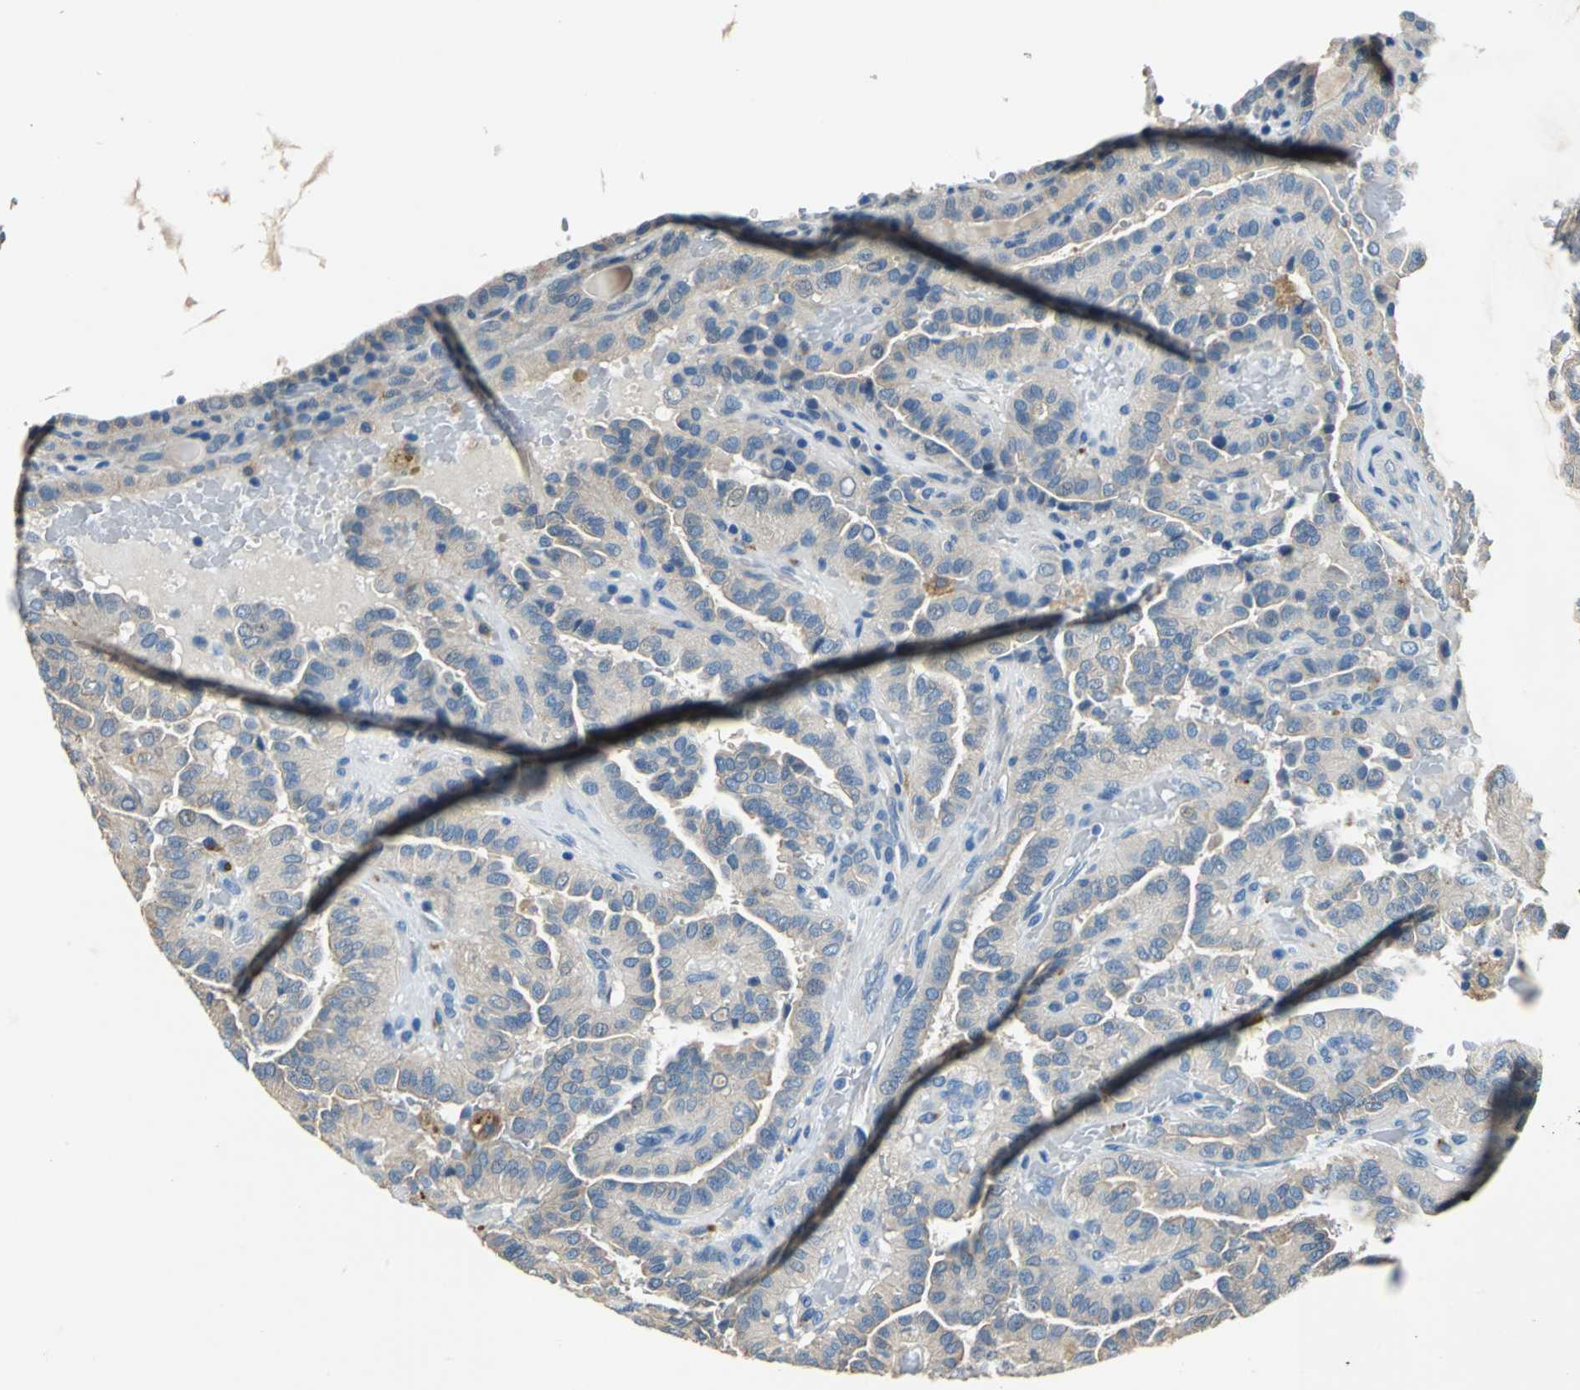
{"staining": {"intensity": "negative", "quantity": "none", "location": "none"}, "tissue": "thyroid cancer", "cell_type": "Tumor cells", "image_type": "cancer", "snomed": [{"axis": "morphology", "description": "Papillary adenocarcinoma, NOS"}, {"axis": "topography", "description": "Thyroid gland"}], "caption": "Protein analysis of thyroid papillary adenocarcinoma displays no significant staining in tumor cells. (DAB (3,3'-diaminobenzidine) immunohistochemistry visualized using brightfield microscopy, high magnification).", "gene": "RASD2", "patient": {"sex": "male", "age": 77}}